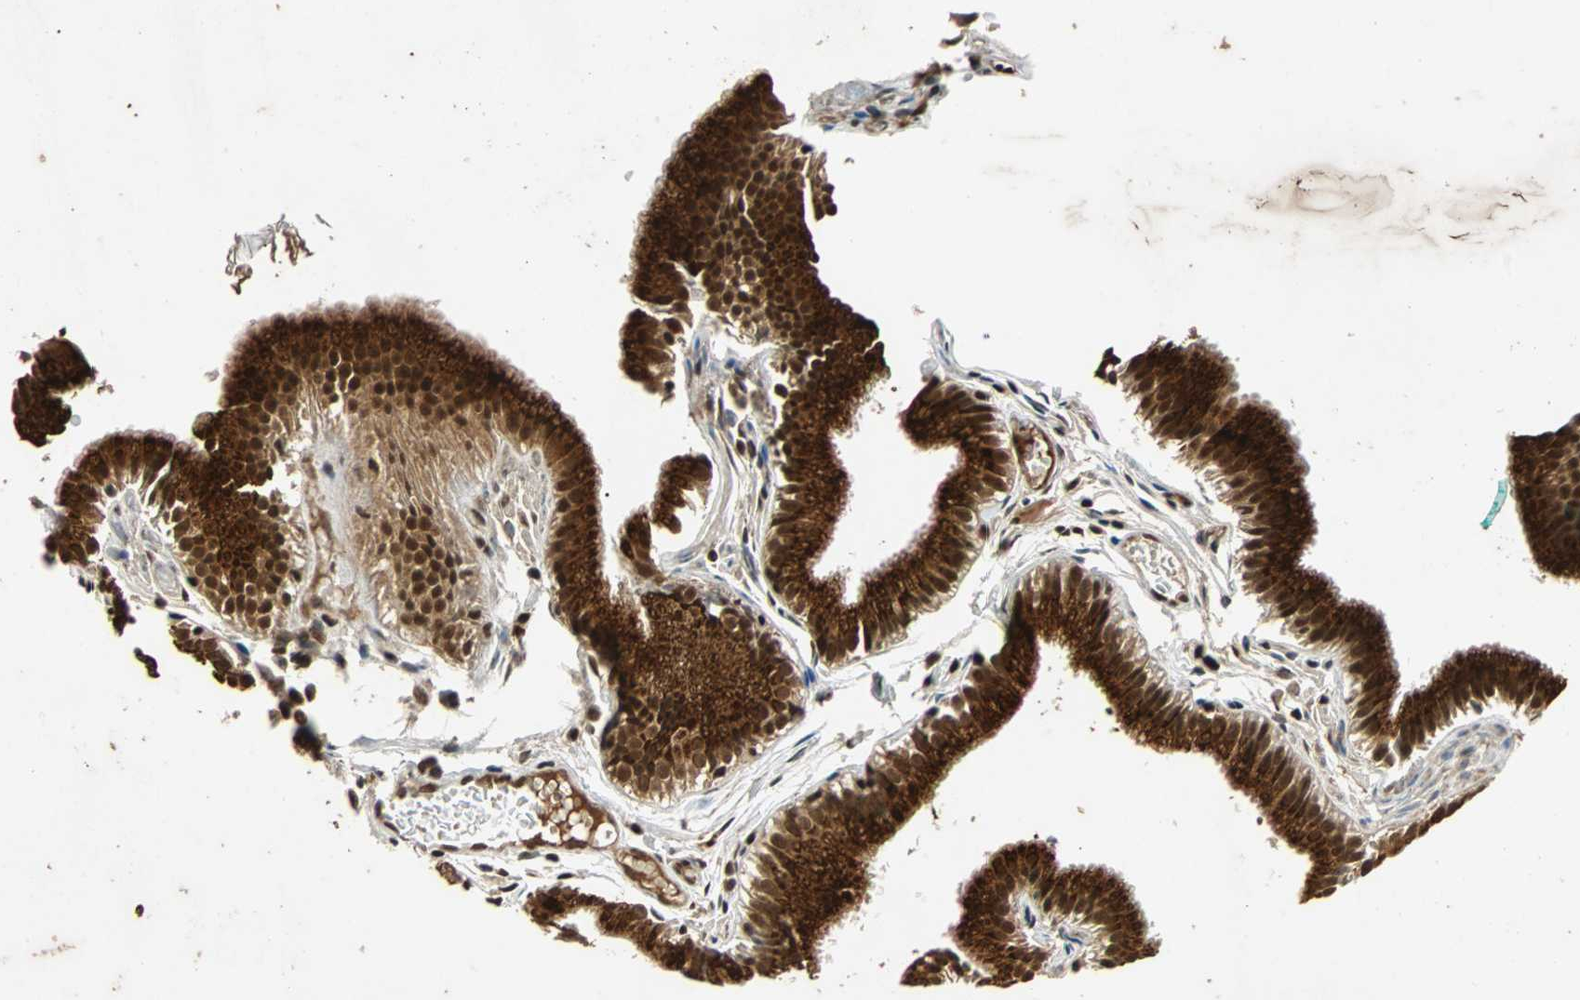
{"staining": {"intensity": "strong", "quantity": ">75%", "location": "cytoplasmic/membranous,nuclear"}, "tissue": "gallbladder", "cell_type": "Glandular cells", "image_type": "normal", "snomed": [{"axis": "morphology", "description": "Normal tissue, NOS"}, {"axis": "topography", "description": "Gallbladder"}], "caption": "This histopathology image reveals immunohistochemistry (IHC) staining of benign human gallbladder, with high strong cytoplasmic/membranous,nuclear expression in about >75% of glandular cells.", "gene": "TAF5", "patient": {"sex": "female", "age": 26}}